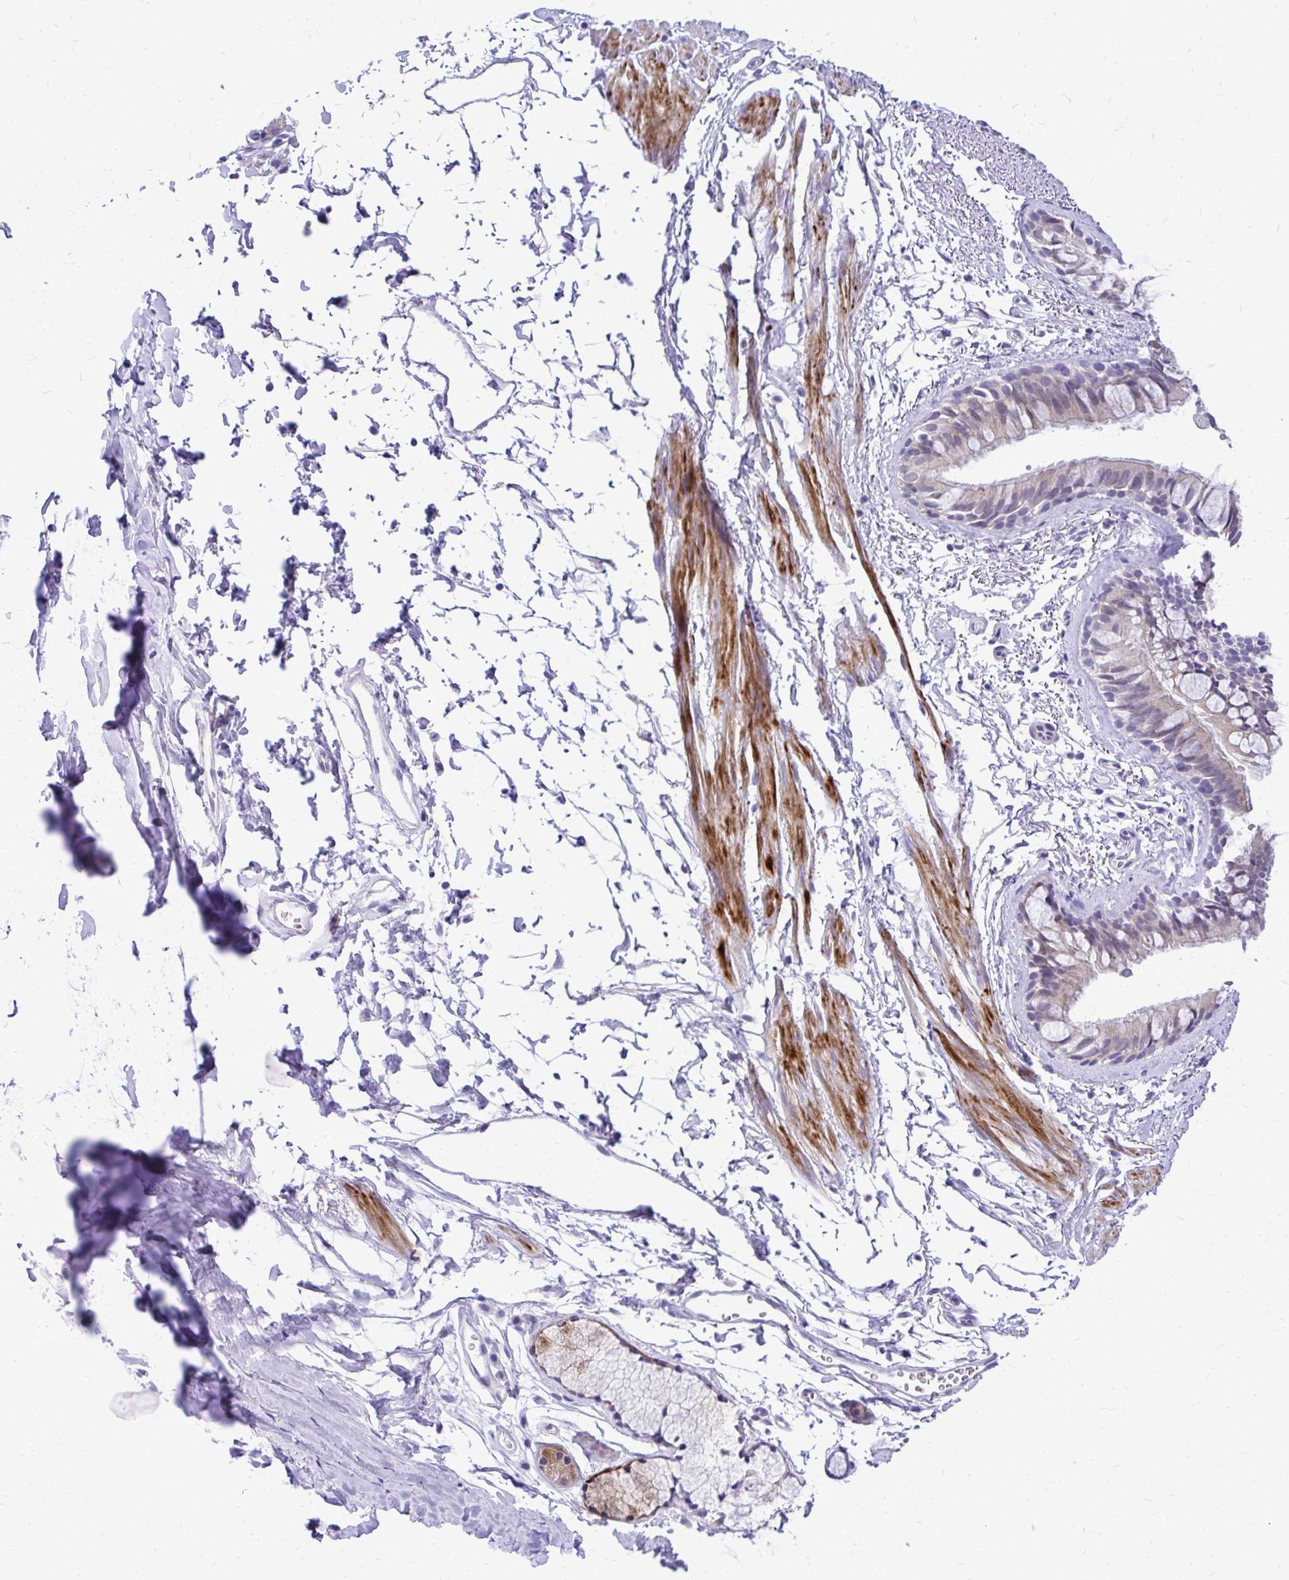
{"staining": {"intensity": "weak", "quantity": "<25%", "location": "cytoplasmic/membranous"}, "tissue": "bronchus", "cell_type": "Respiratory epithelial cells", "image_type": "normal", "snomed": [{"axis": "morphology", "description": "Normal tissue, NOS"}, {"axis": "topography", "description": "Bronchus"}], "caption": "Human bronchus stained for a protein using IHC reveals no expression in respiratory epithelial cells.", "gene": "ZSWIM9", "patient": {"sex": "female", "age": 59}}